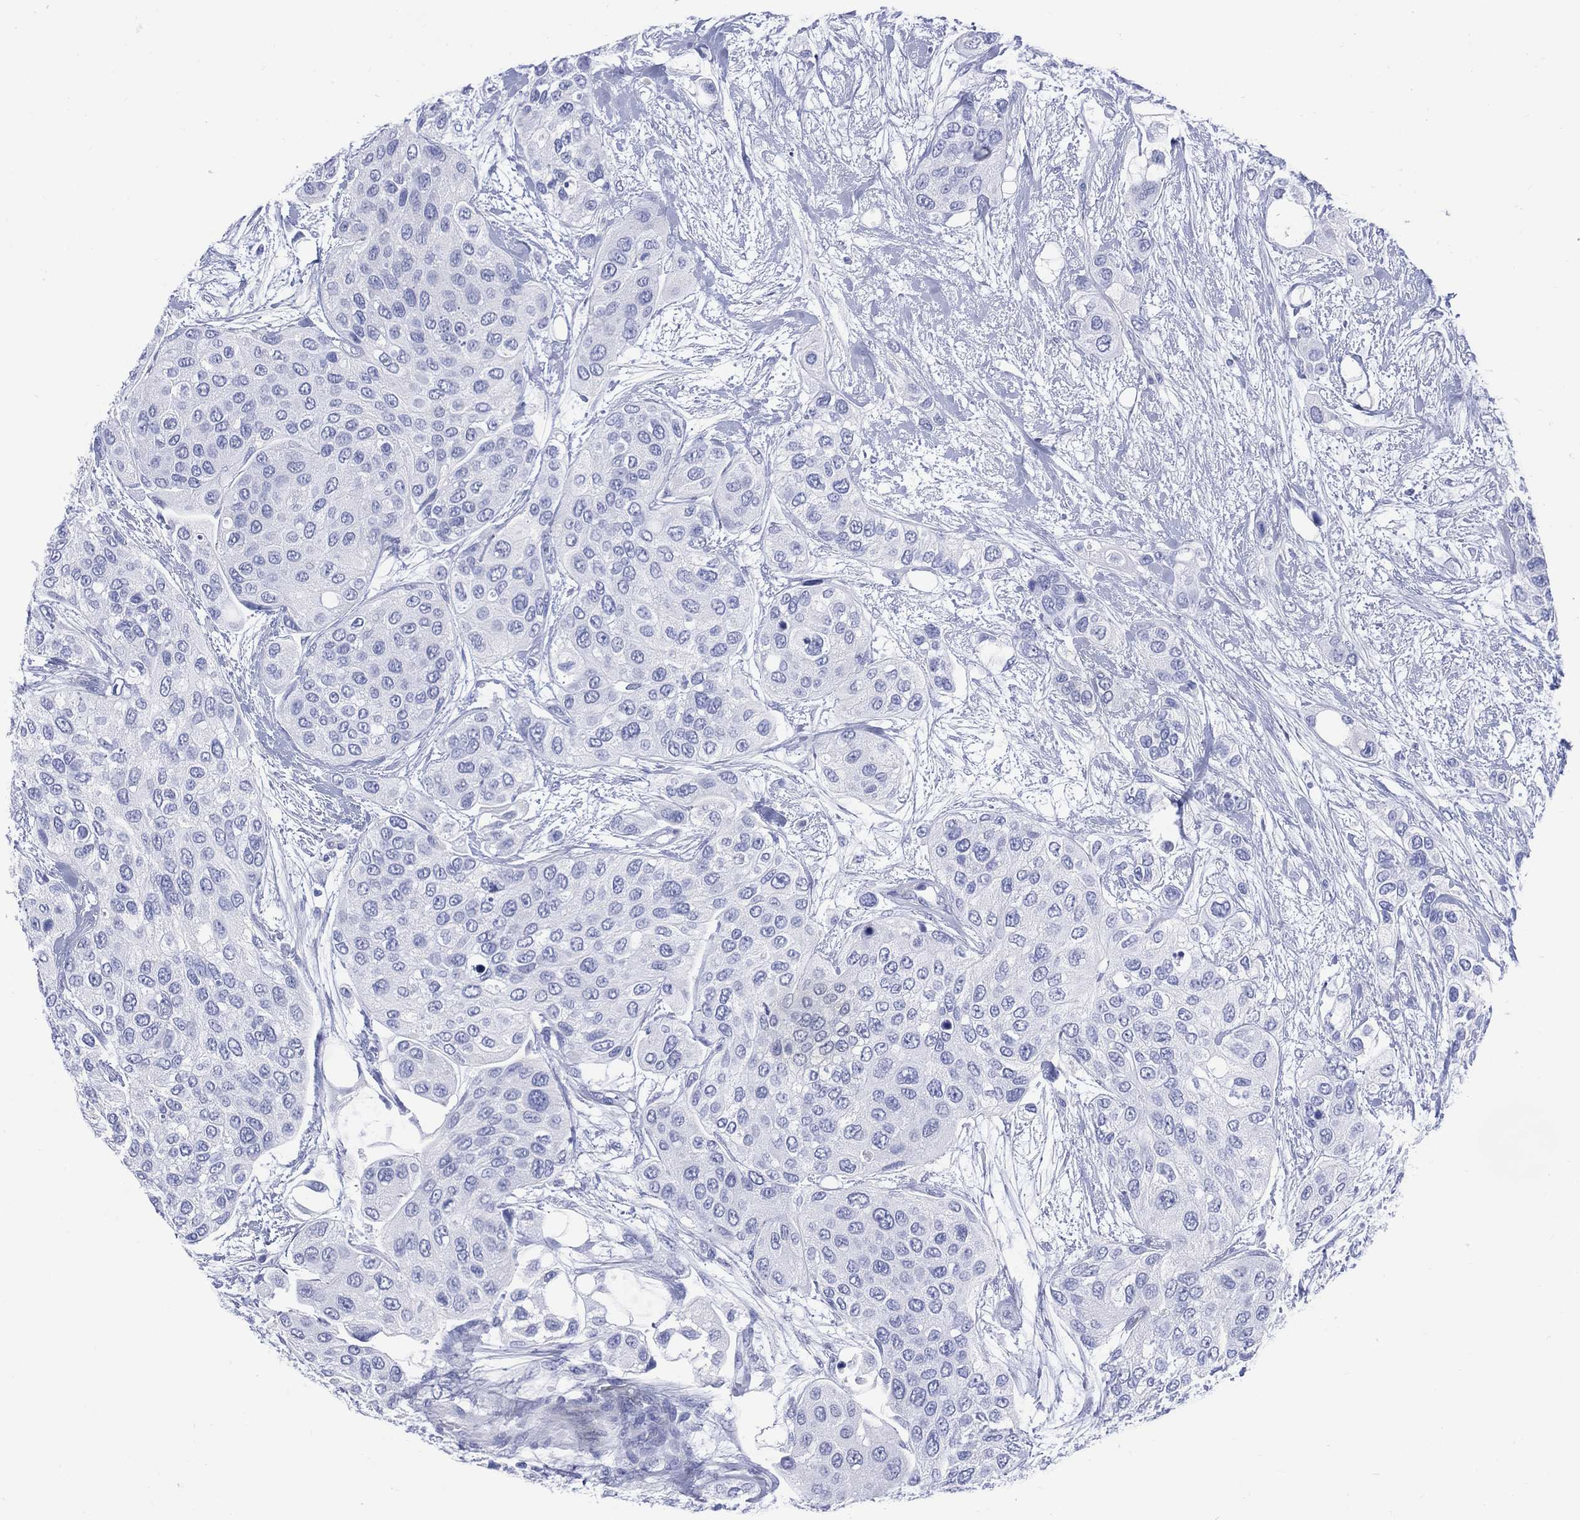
{"staining": {"intensity": "negative", "quantity": "none", "location": "none"}, "tissue": "urothelial cancer", "cell_type": "Tumor cells", "image_type": "cancer", "snomed": [{"axis": "morphology", "description": "Urothelial carcinoma, High grade"}, {"axis": "topography", "description": "Urinary bladder"}], "caption": "A high-resolution image shows IHC staining of high-grade urothelial carcinoma, which reveals no significant staining in tumor cells.", "gene": "LRRD1", "patient": {"sex": "male", "age": 77}}